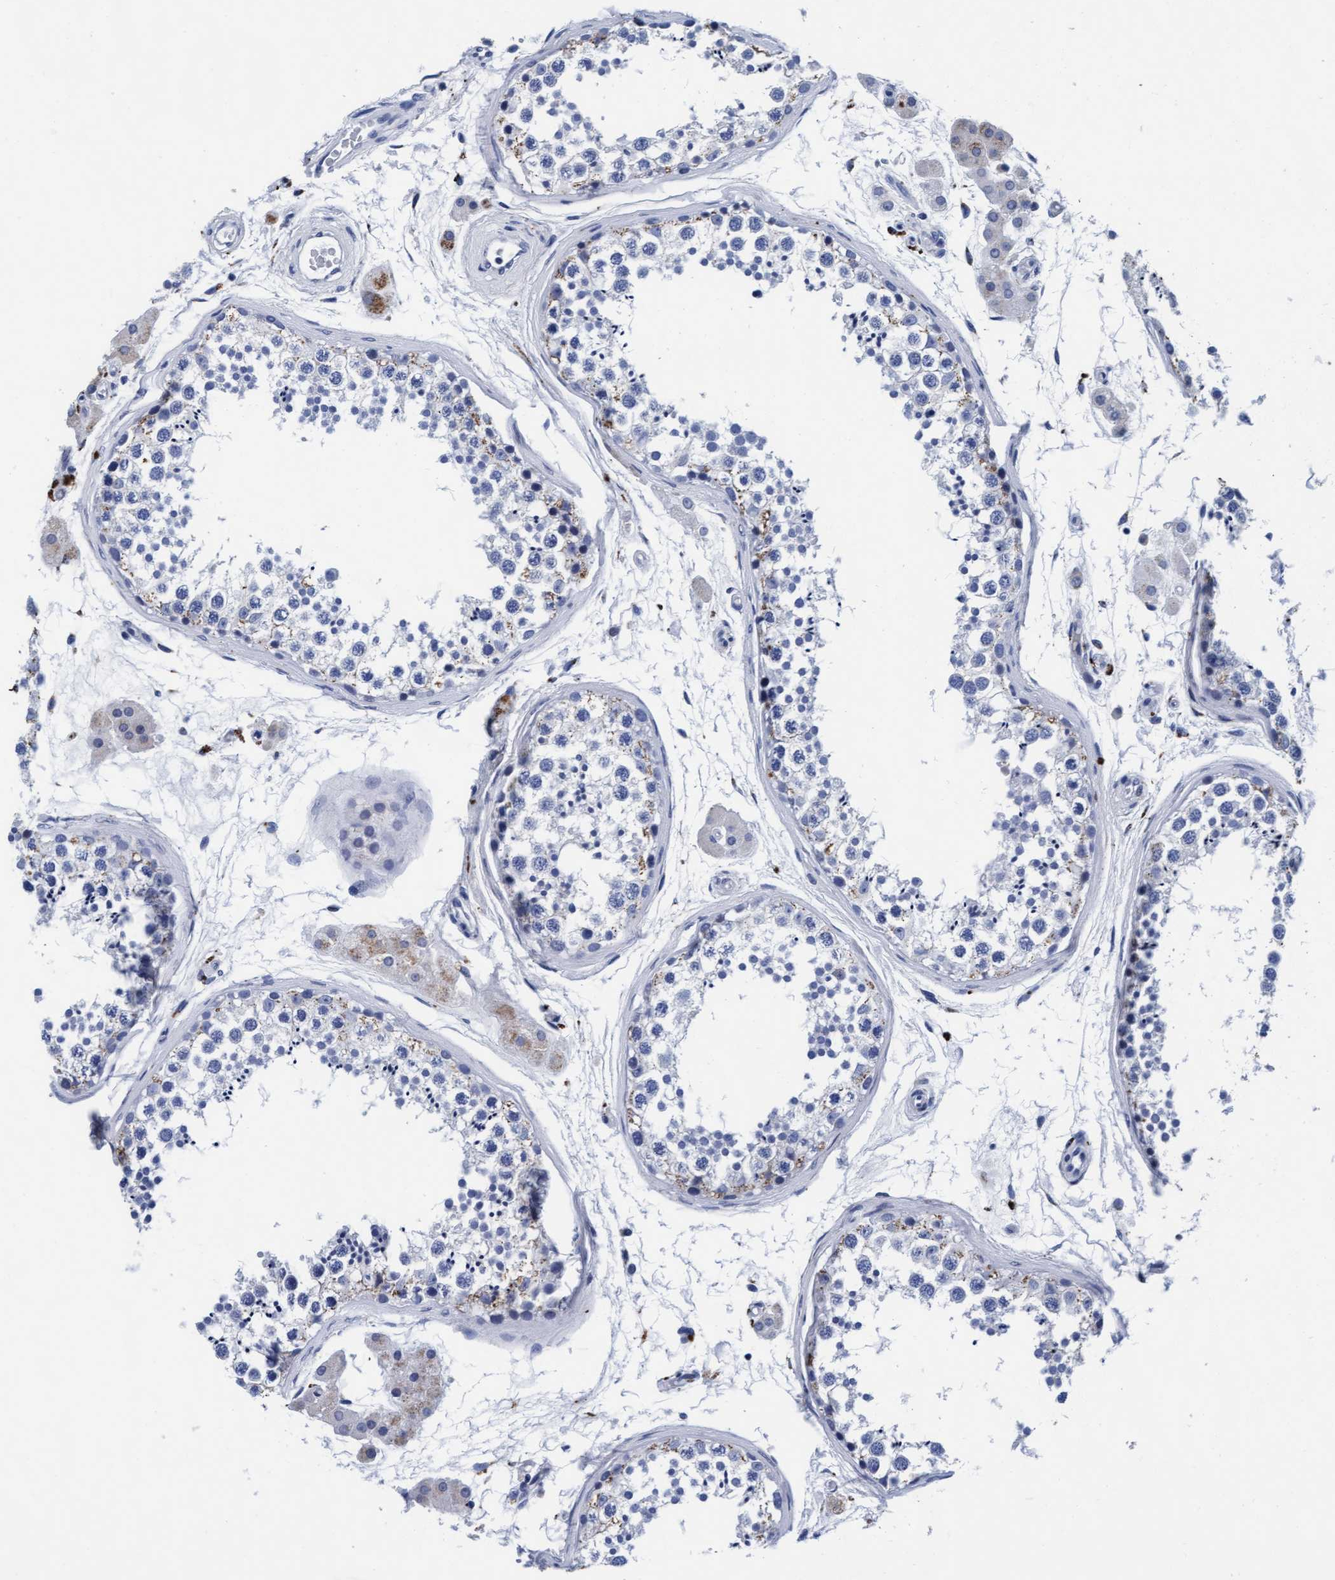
{"staining": {"intensity": "negative", "quantity": "none", "location": "none"}, "tissue": "testis", "cell_type": "Cells in seminiferous ducts", "image_type": "normal", "snomed": [{"axis": "morphology", "description": "Normal tissue, NOS"}, {"axis": "topography", "description": "Testis"}], "caption": "IHC micrograph of normal testis: human testis stained with DAB reveals no significant protein positivity in cells in seminiferous ducts.", "gene": "ARSG", "patient": {"sex": "male", "age": 56}}